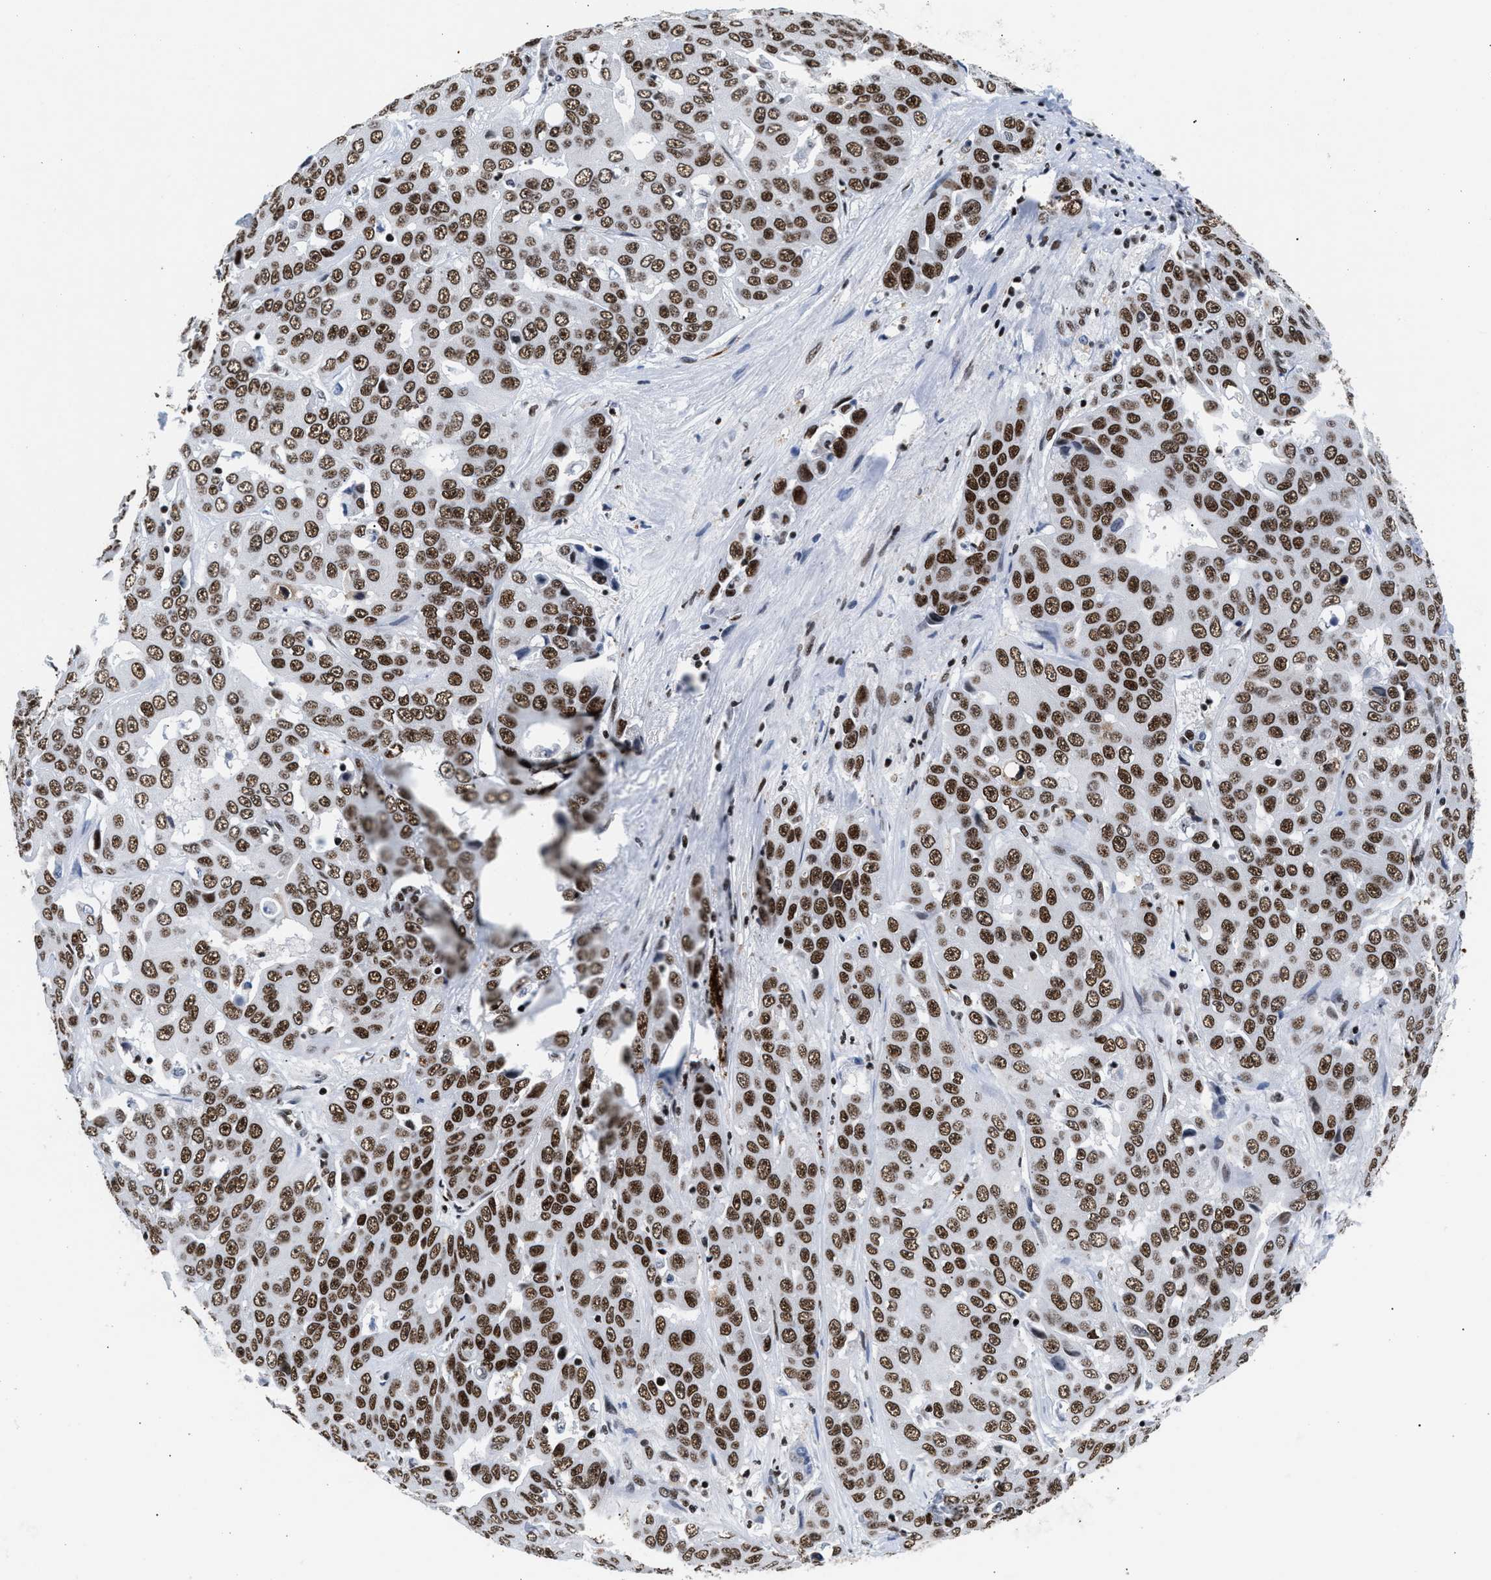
{"staining": {"intensity": "strong", "quantity": ">75%", "location": "nuclear"}, "tissue": "liver cancer", "cell_type": "Tumor cells", "image_type": "cancer", "snomed": [{"axis": "morphology", "description": "Cholangiocarcinoma"}, {"axis": "topography", "description": "Liver"}], "caption": "IHC photomicrograph of human cholangiocarcinoma (liver) stained for a protein (brown), which demonstrates high levels of strong nuclear expression in approximately >75% of tumor cells.", "gene": "RAD21", "patient": {"sex": "female", "age": 52}}